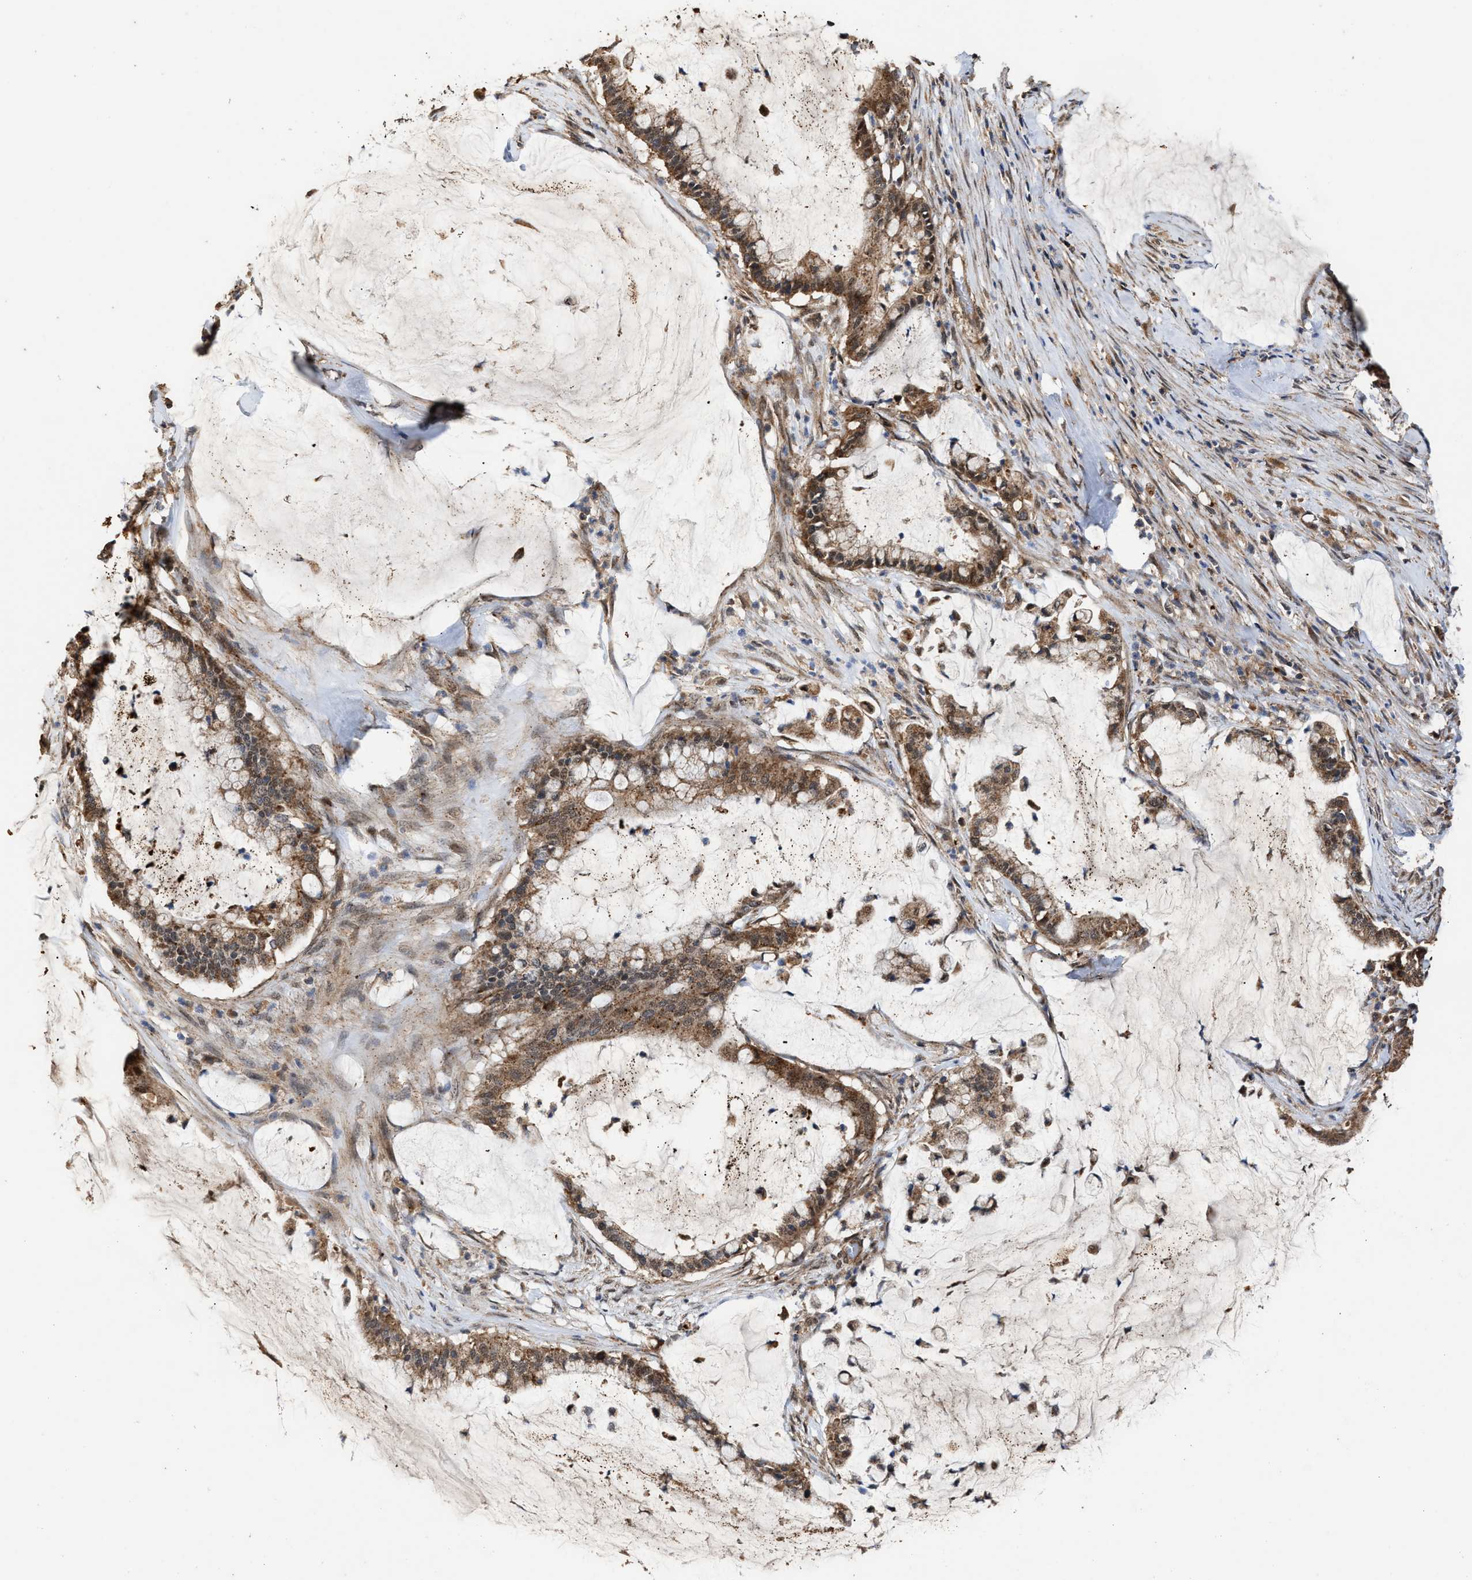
{"staining": {"intensity": "moderate", "quantity": ">75%", "location": "cytoplasmic/membranous"}, "tissue": "pancreatic cancer", "cell_type": "Tumor cells", "image_type": "cancer", "snomed": [{"axis": "morphology", "description": "Adenocarcinoma, NOS"}, {"axis": "topography", "description": "Pancreas"}], "caption": "High-magnification brightfield microscopy of pancreatic cancer stained with DAB (brown) and counterstained with hematoxylin (blue). tumor cells exhibit moderate cytoplasmic/membranous staining is identified in about>75% of cells.", "gene": "ZNHIT6", "patient": {"sex": "male", "age": 41}}